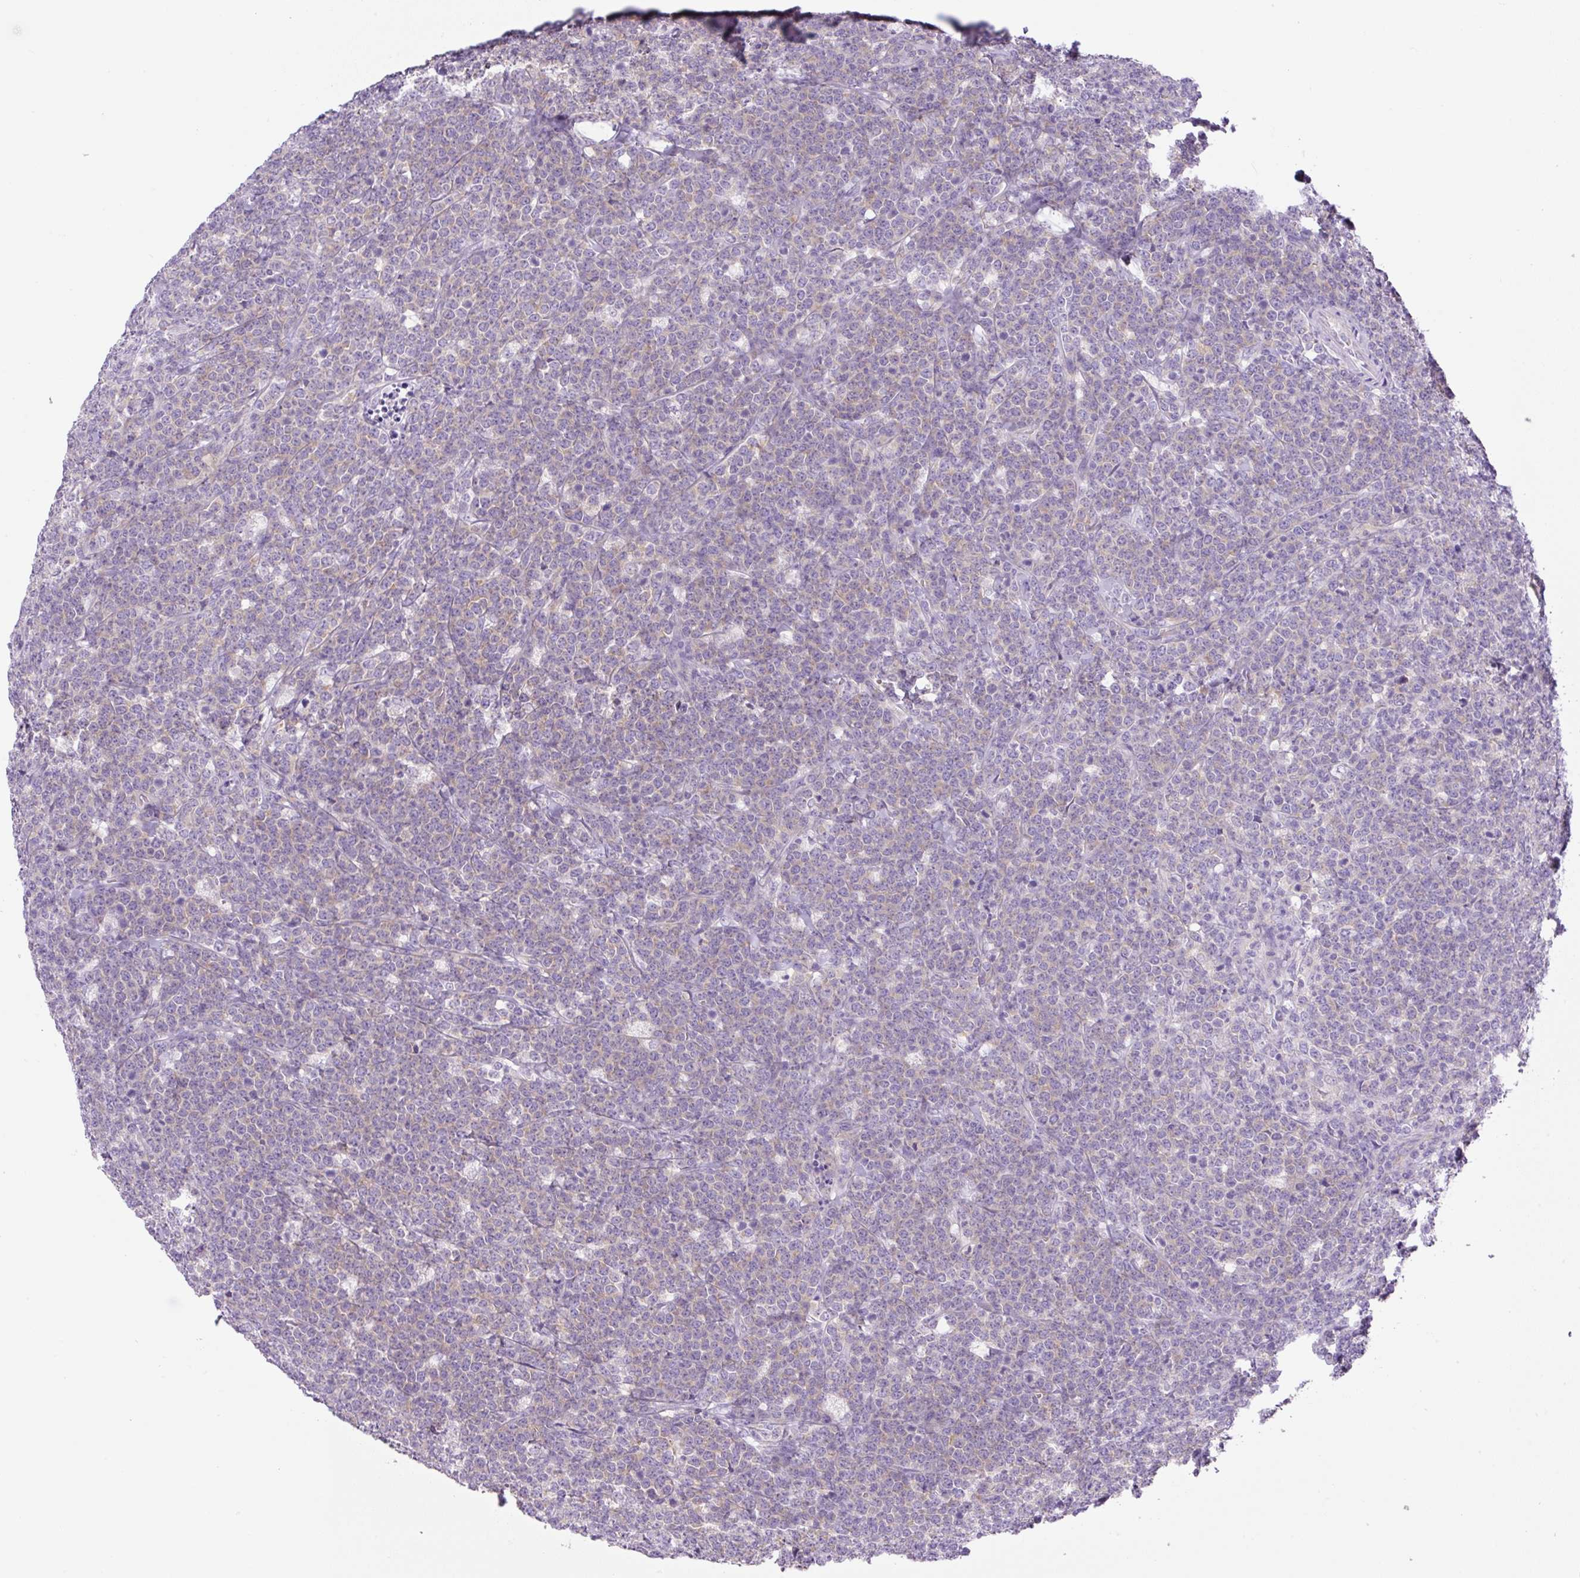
{"staining": {"intensity": "weak", "quantity": "<25%", "location": "cytoplasmic/membranous"}, "tissue": "lymphoma", "cell_type": "Tumor cells", "image_type": "cancer", "snomed": [{"axis": "morphology", "description": "Malignant lymphoma, non-Hodgkin's type, High grade"}, {"axis": "topography", "description": "Small intestine"}, {"axis": "topography", "description": "Colon"}], "caption": "The immunohistochemistry (IHC) micrograph has no significant expression in tumor cells of malignant lymphoma, non-Hodgkin's type (high-grade) tissue.", "gene": "CAMK2B", "patient": {"sex": "male", "age": 8}}